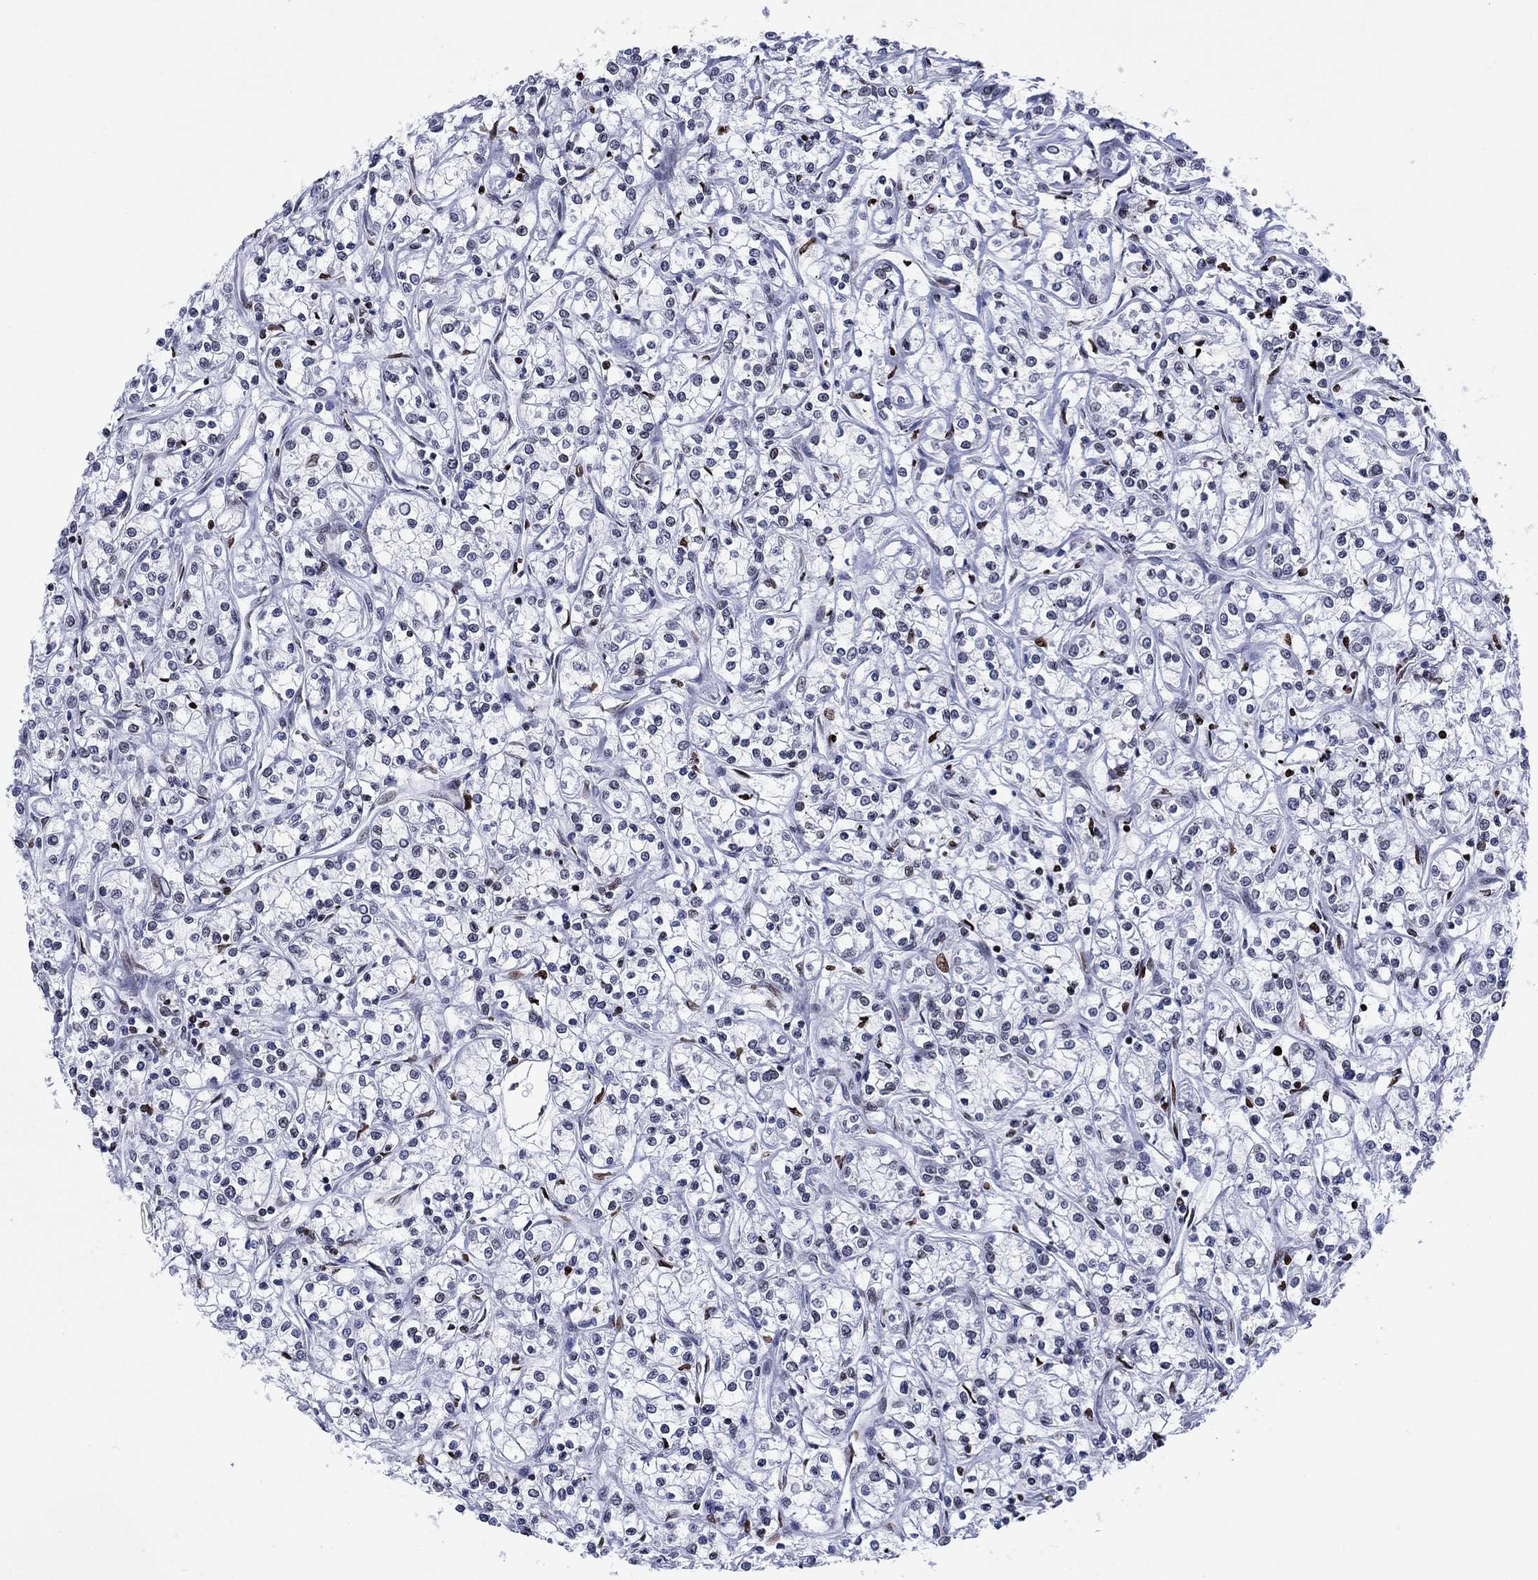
{"staining": {"intensity": "strong", "quantity": "<25%", "location": "nuclear"}, "tissue": "renal cancer", "cell_type": "Tumor cells", "image_type": "cancer", "snomed": [{"axis": "morphology", "description": "Adenocarcinoma, NOS"}, {"axis": "topography", "description": "Kidney"}], "caption": "Immunohistochemistry (IHC) of human adenocarcinoma (renal) shows medium levels of strong nuclear positivity in approximately <25% of tumor cells. The protein is stained brown, and the nuclei are stained in blue (DAB IHC with brightfield microscopy, high magnification).", "gene": "HMGA1", "patient": {"sex": "female", "age": 59}}